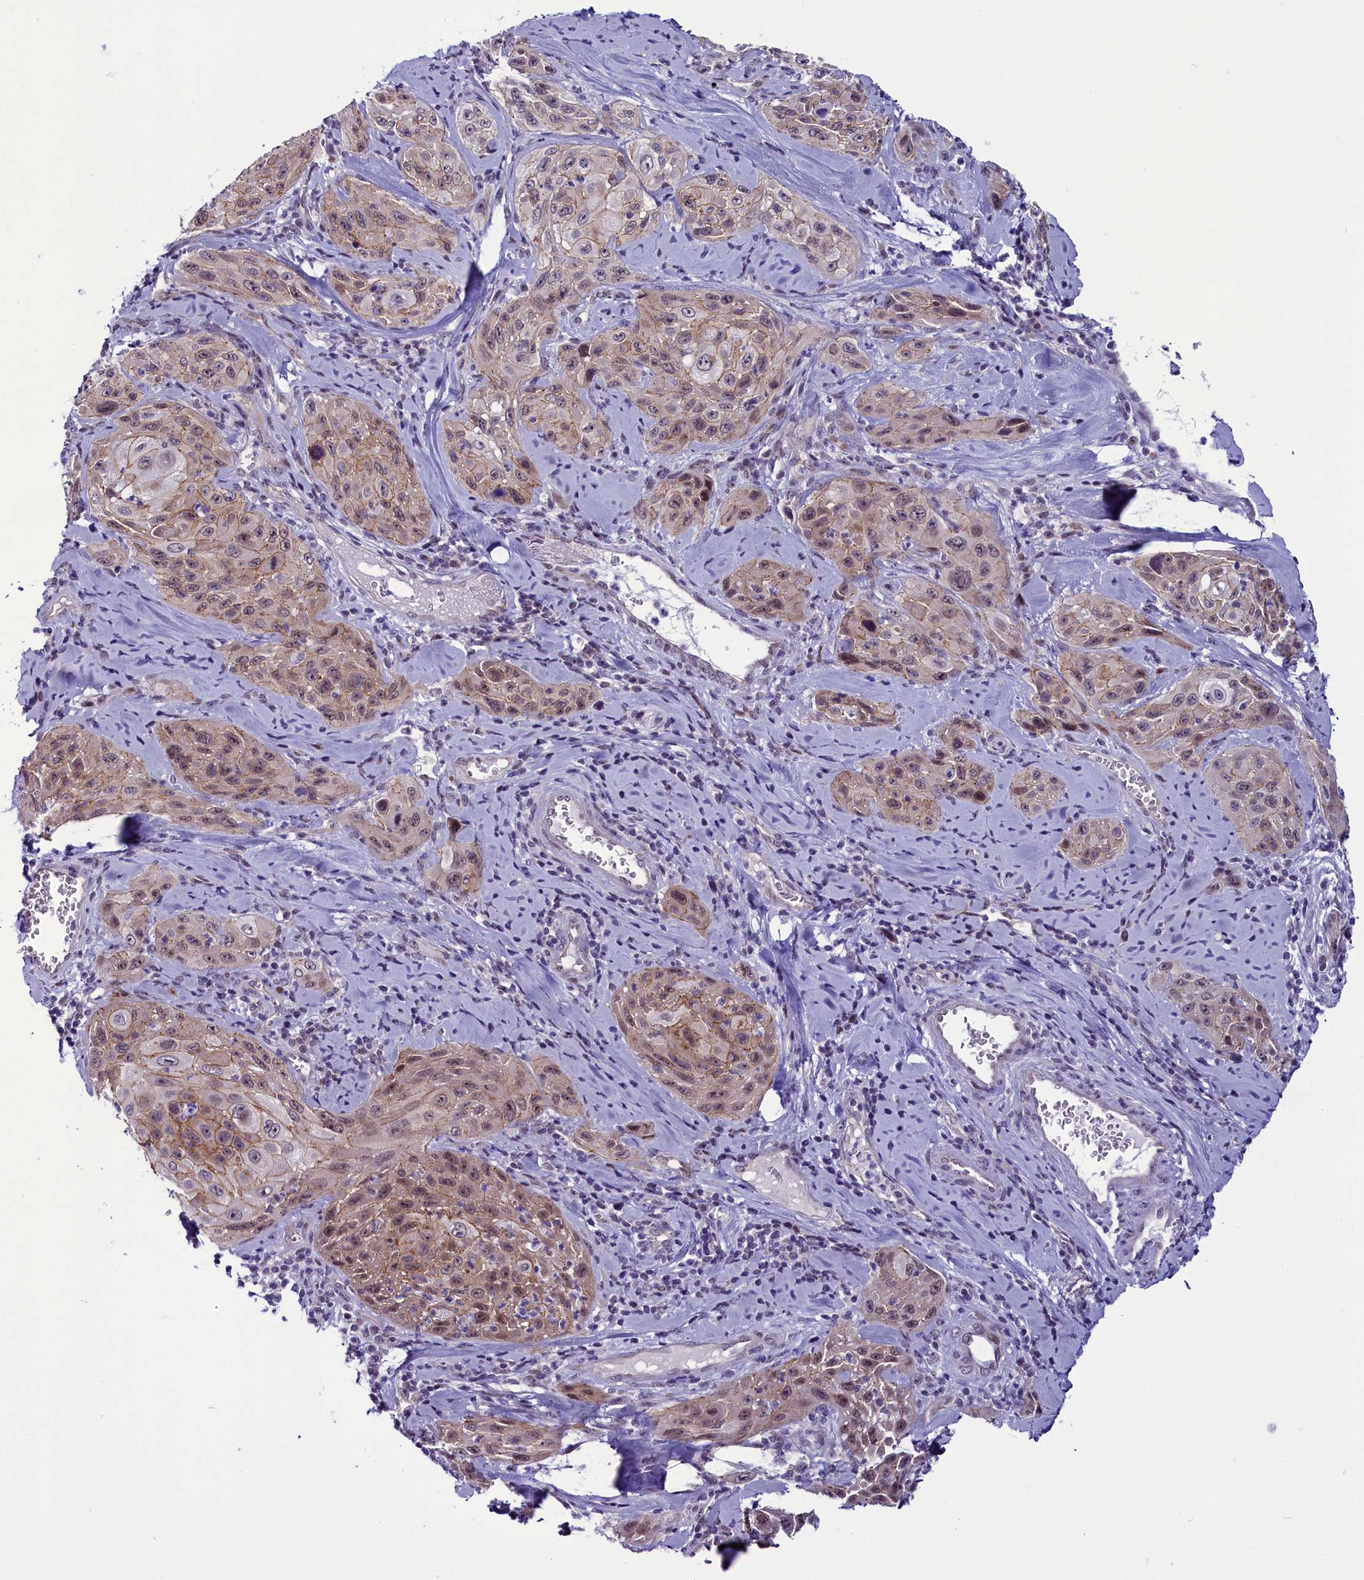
{"staining": {"intensity": "weak", "quantity": "25%-75%", "location": "cytoplasmic/membranous"}, "tissue": "cervical cancer", "cell_type": "Tumor cells", "image_type": "cancer", "snomed": [{"axis": "morphology", "description": "Squamous cell carcinoma, NOS"}, {"axis": "topography", "description": "Cervix"}], "caption": "Protein analysis of squamous cell carcinoma (cervical) tissue shows weak cytoplasmic/membranous staining in approximately 25%-75% of tumor cells.", "gene": "CCDC106", "patient": {"sex": "female", "age": 42}}